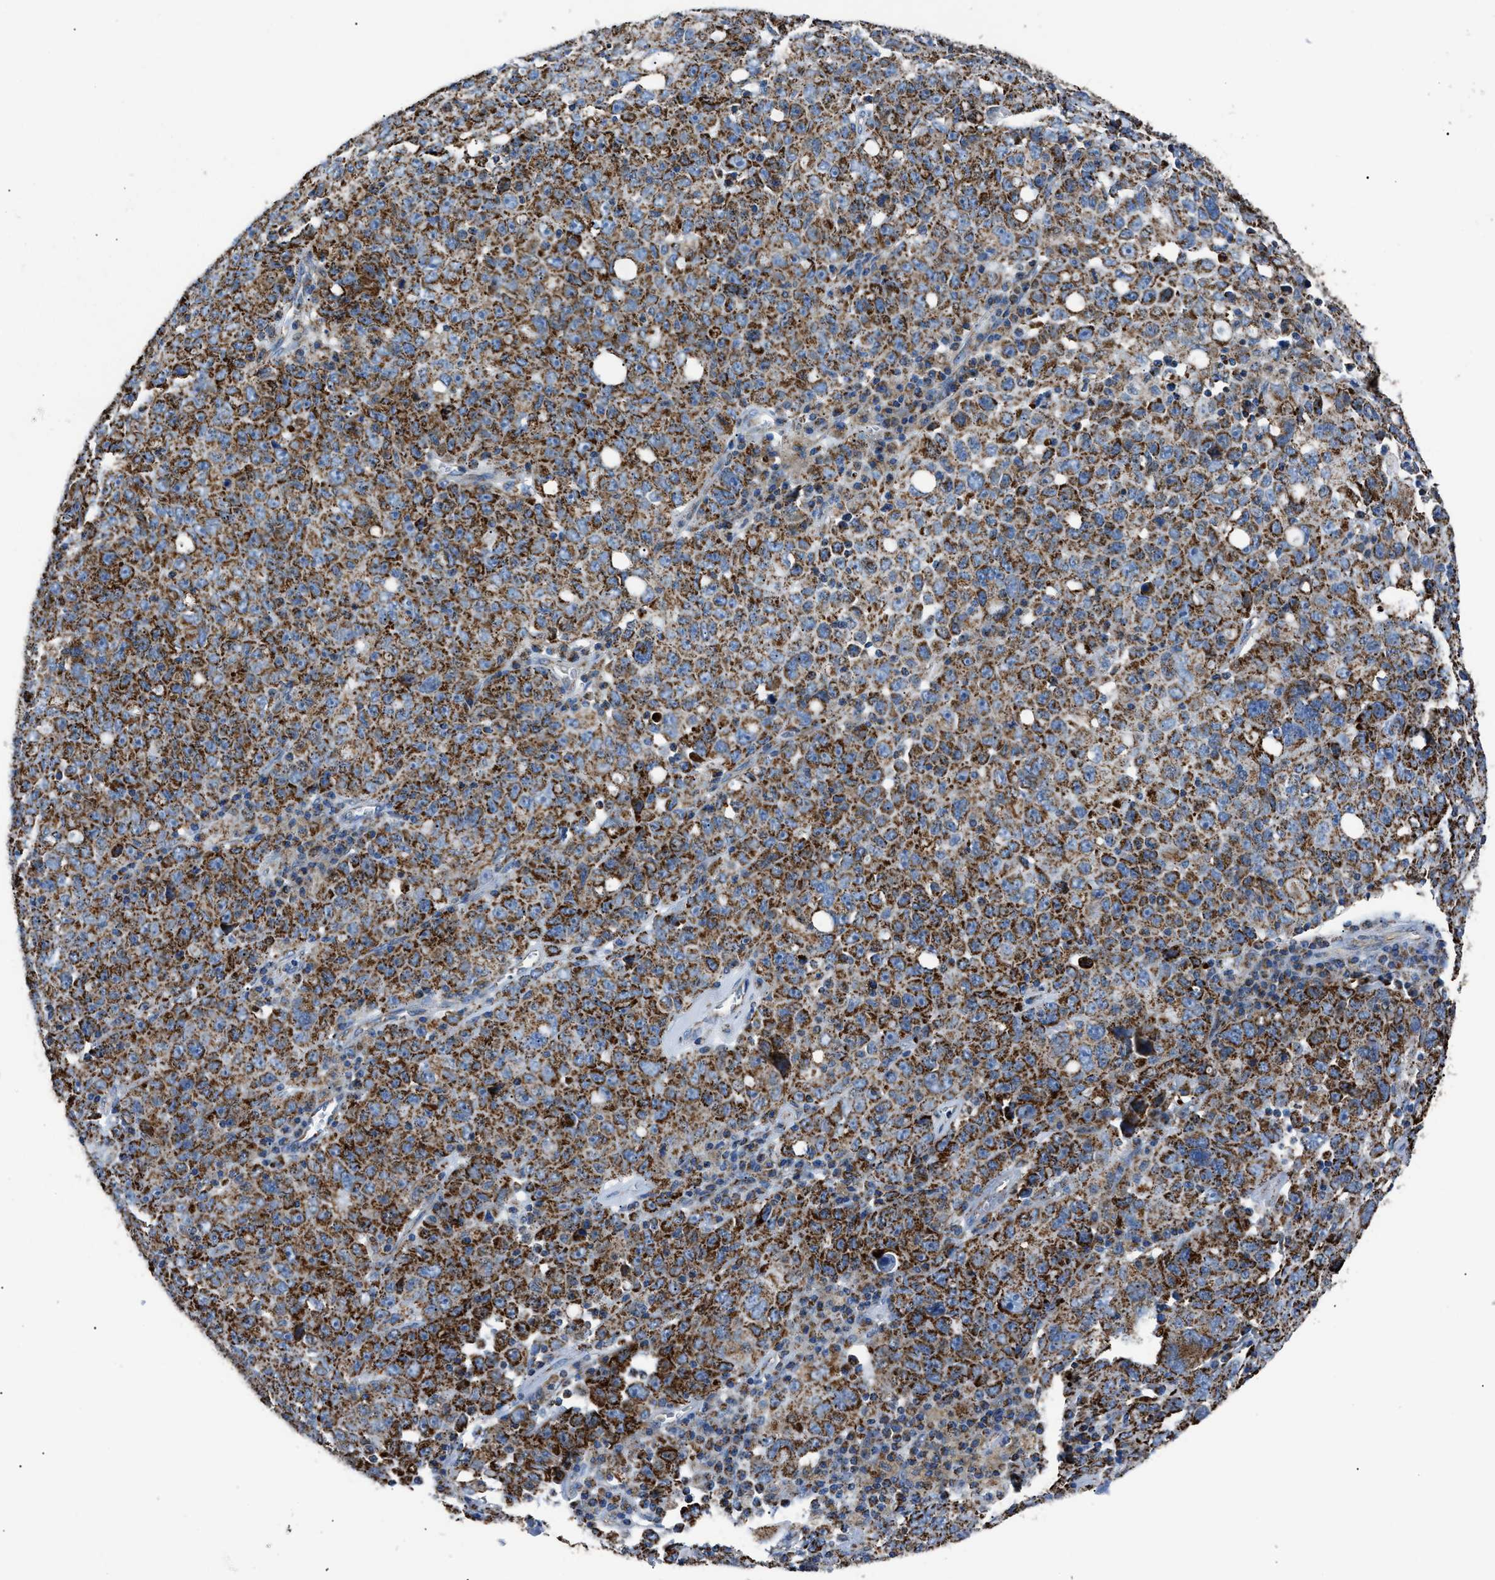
{"staining": {"intensity": "strong", "quantity": "25%-75%", "location": "cytoplasmic/membranous"}, "tissue": "ovarian cancer", "cell_type": "Tumor cells", "image_type": "cancer", "snomed": [{"axis": "morphology", "description": "Carcinoma, endometroid"}, {"axis": "topography", "description": "Ovary"}], "caption": "IHC (DAB (3,3'-diaminobenzidine)) staining of human ovarian cancer shows strong cytoplasmic/membranous protein positivity in approximately 25%-75% of tumor cells. (IHC, brightfield microscopy, high magnification).", "gene": "PHB2", "patient": {"sex": "female", "age": 62}}